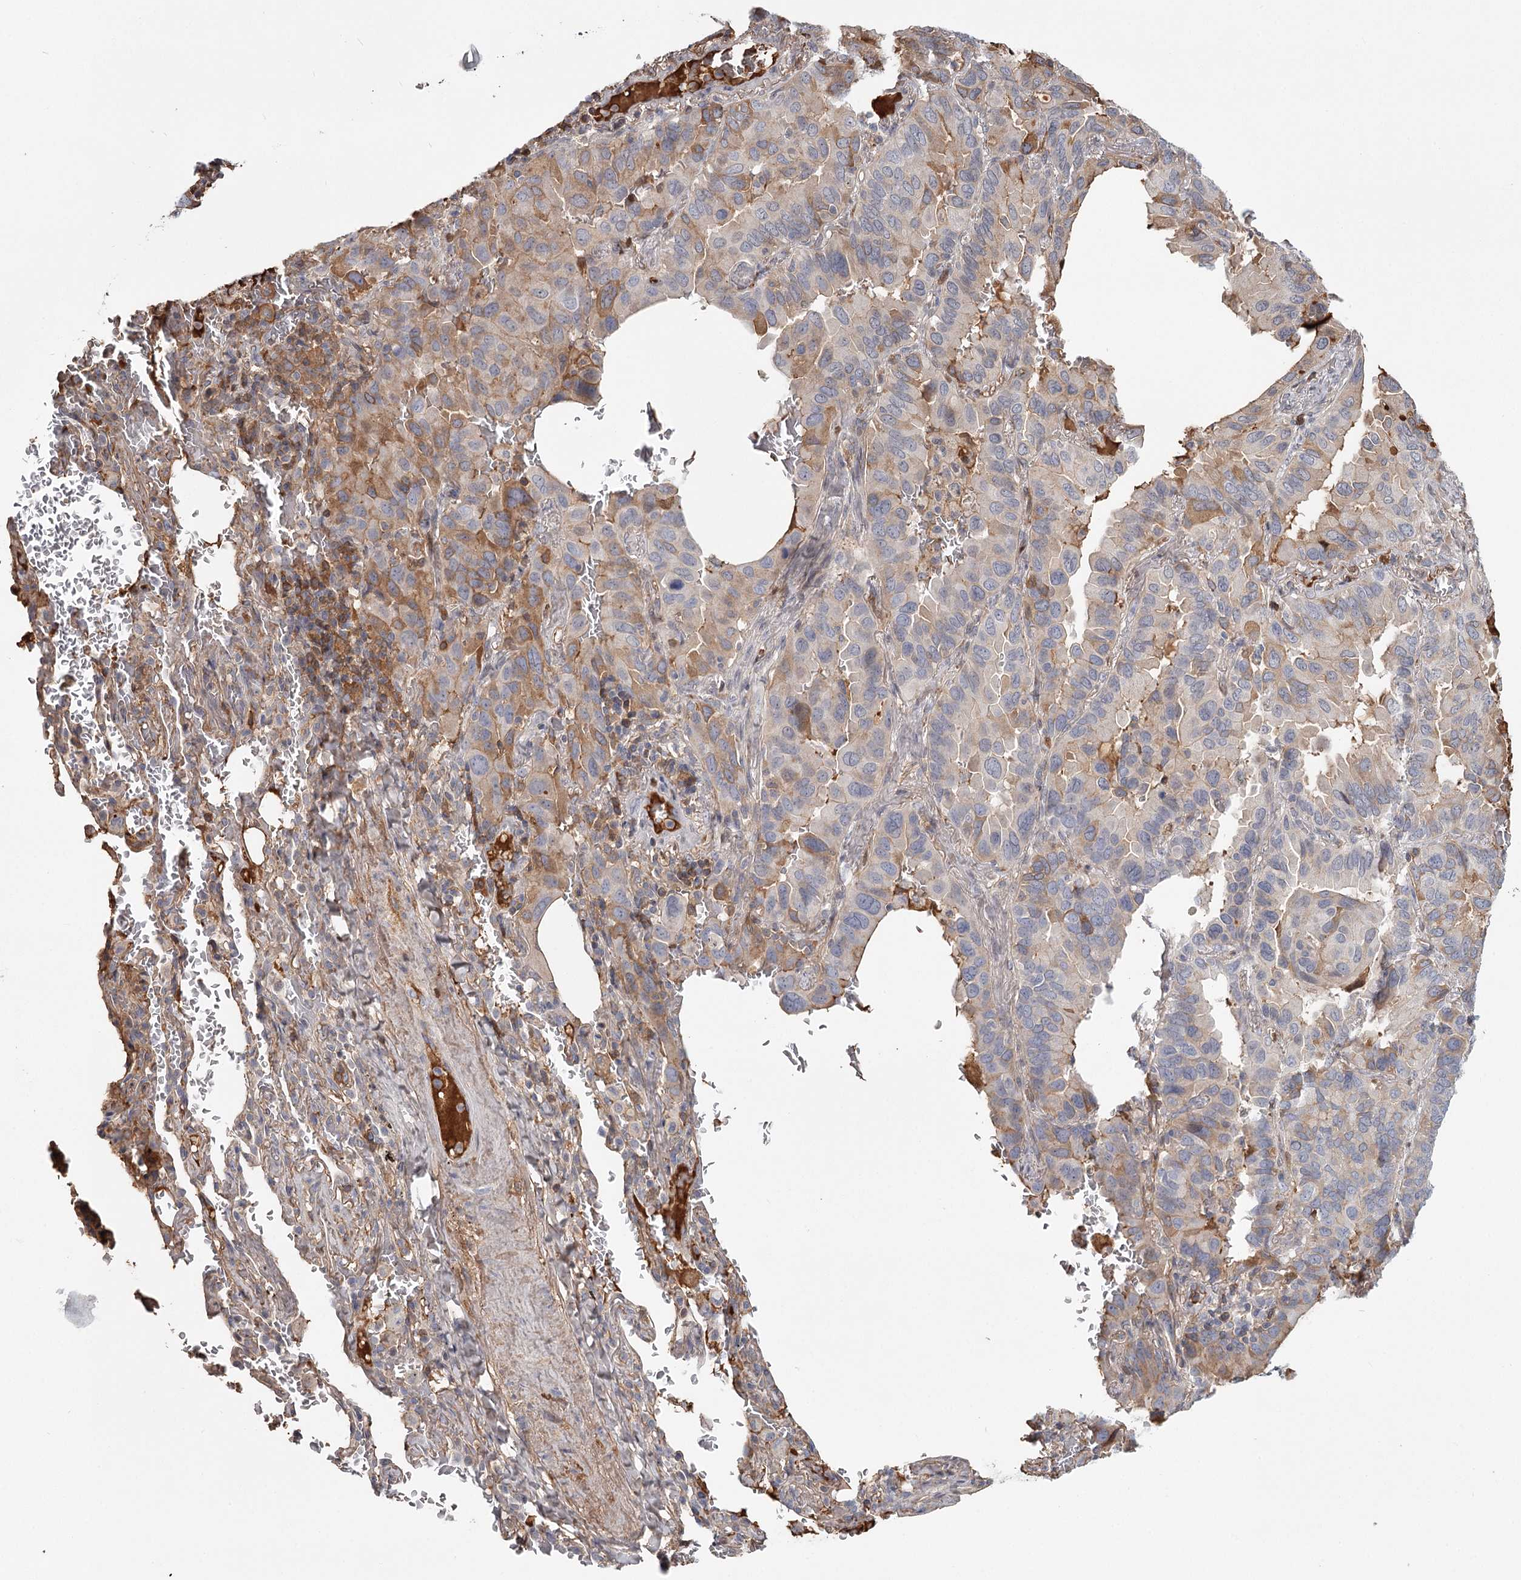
{"staining": {"intensity": "moderate", "quantity": "<25%", "location": "cytoplasmic/membranous"}, "tissue": "lung cancer", "cell_type": "Tumor cells", "image_type": "cancer", "snomed": [{"axis": "morphology", "description": "Adenocarcinoma, NOS"}, {"axis": "topography", "description": "Lung"}], "caption": "Immunohistochemical staining of lung cancer exhibits low levels of moderate cytoplasmic/membranous protein expression in approximately <25% of tumor cells.", "gene": "DHRS9", "patient": {"sex": "male", "age": 64}}